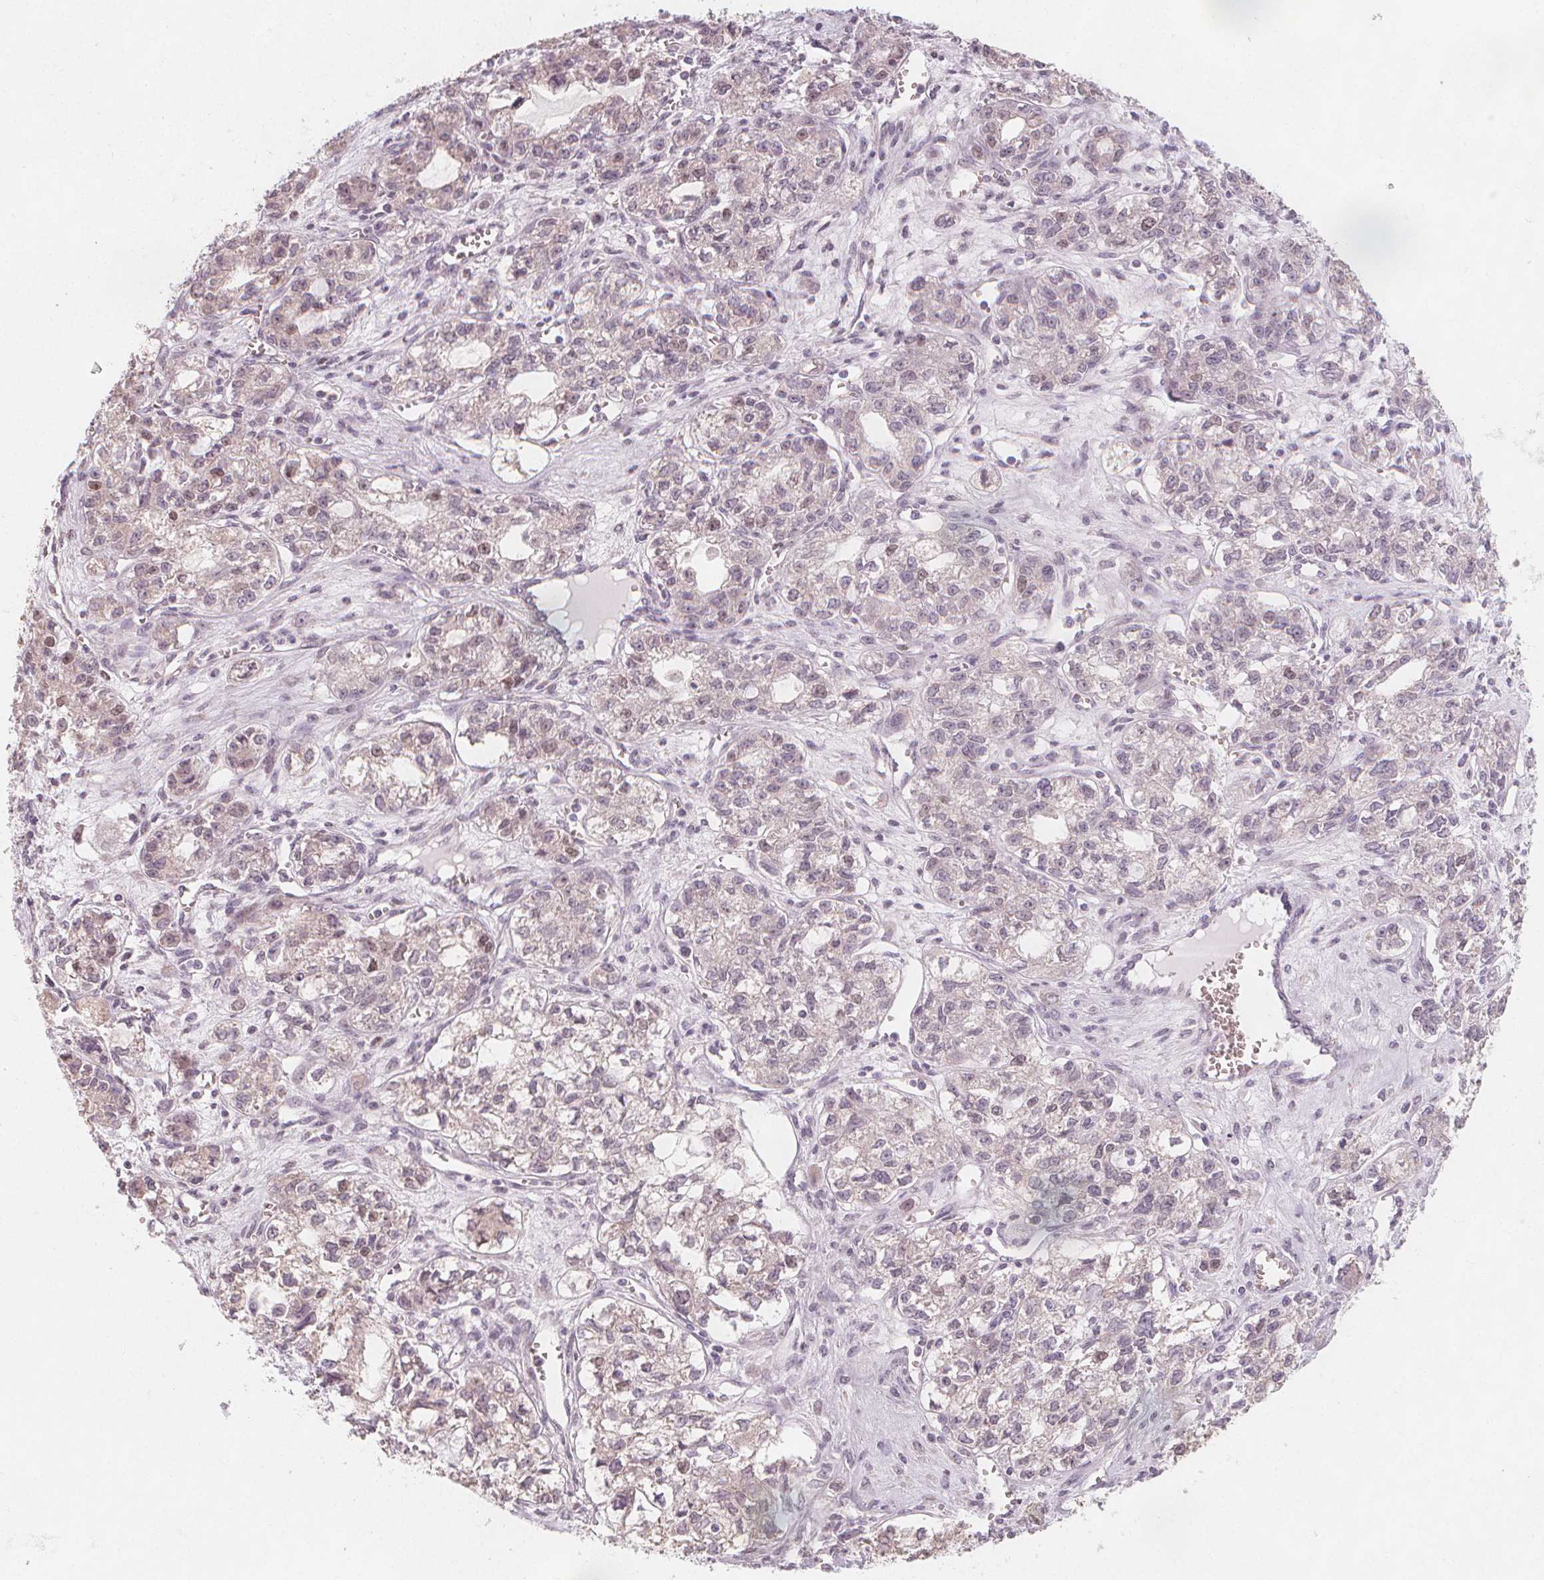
{"staining": {"intensity": "negative", "quantity": "none", "location": "none"}, "tissue": "ovarian cancer", "cell_type": "Tumor cells", "image_type": "cancer", "snomed": [{"axis": "morphology", "description": "Carcinoma, endometroid"}, {"axis": "topography", "description": "Ovary"}], "caption": "Ovarian cancer was stained to show a protein in brown. There is no significant staining in tumor cells.", "gene": "TIPIN", "patient": {"sex": "female", "age": 64}}